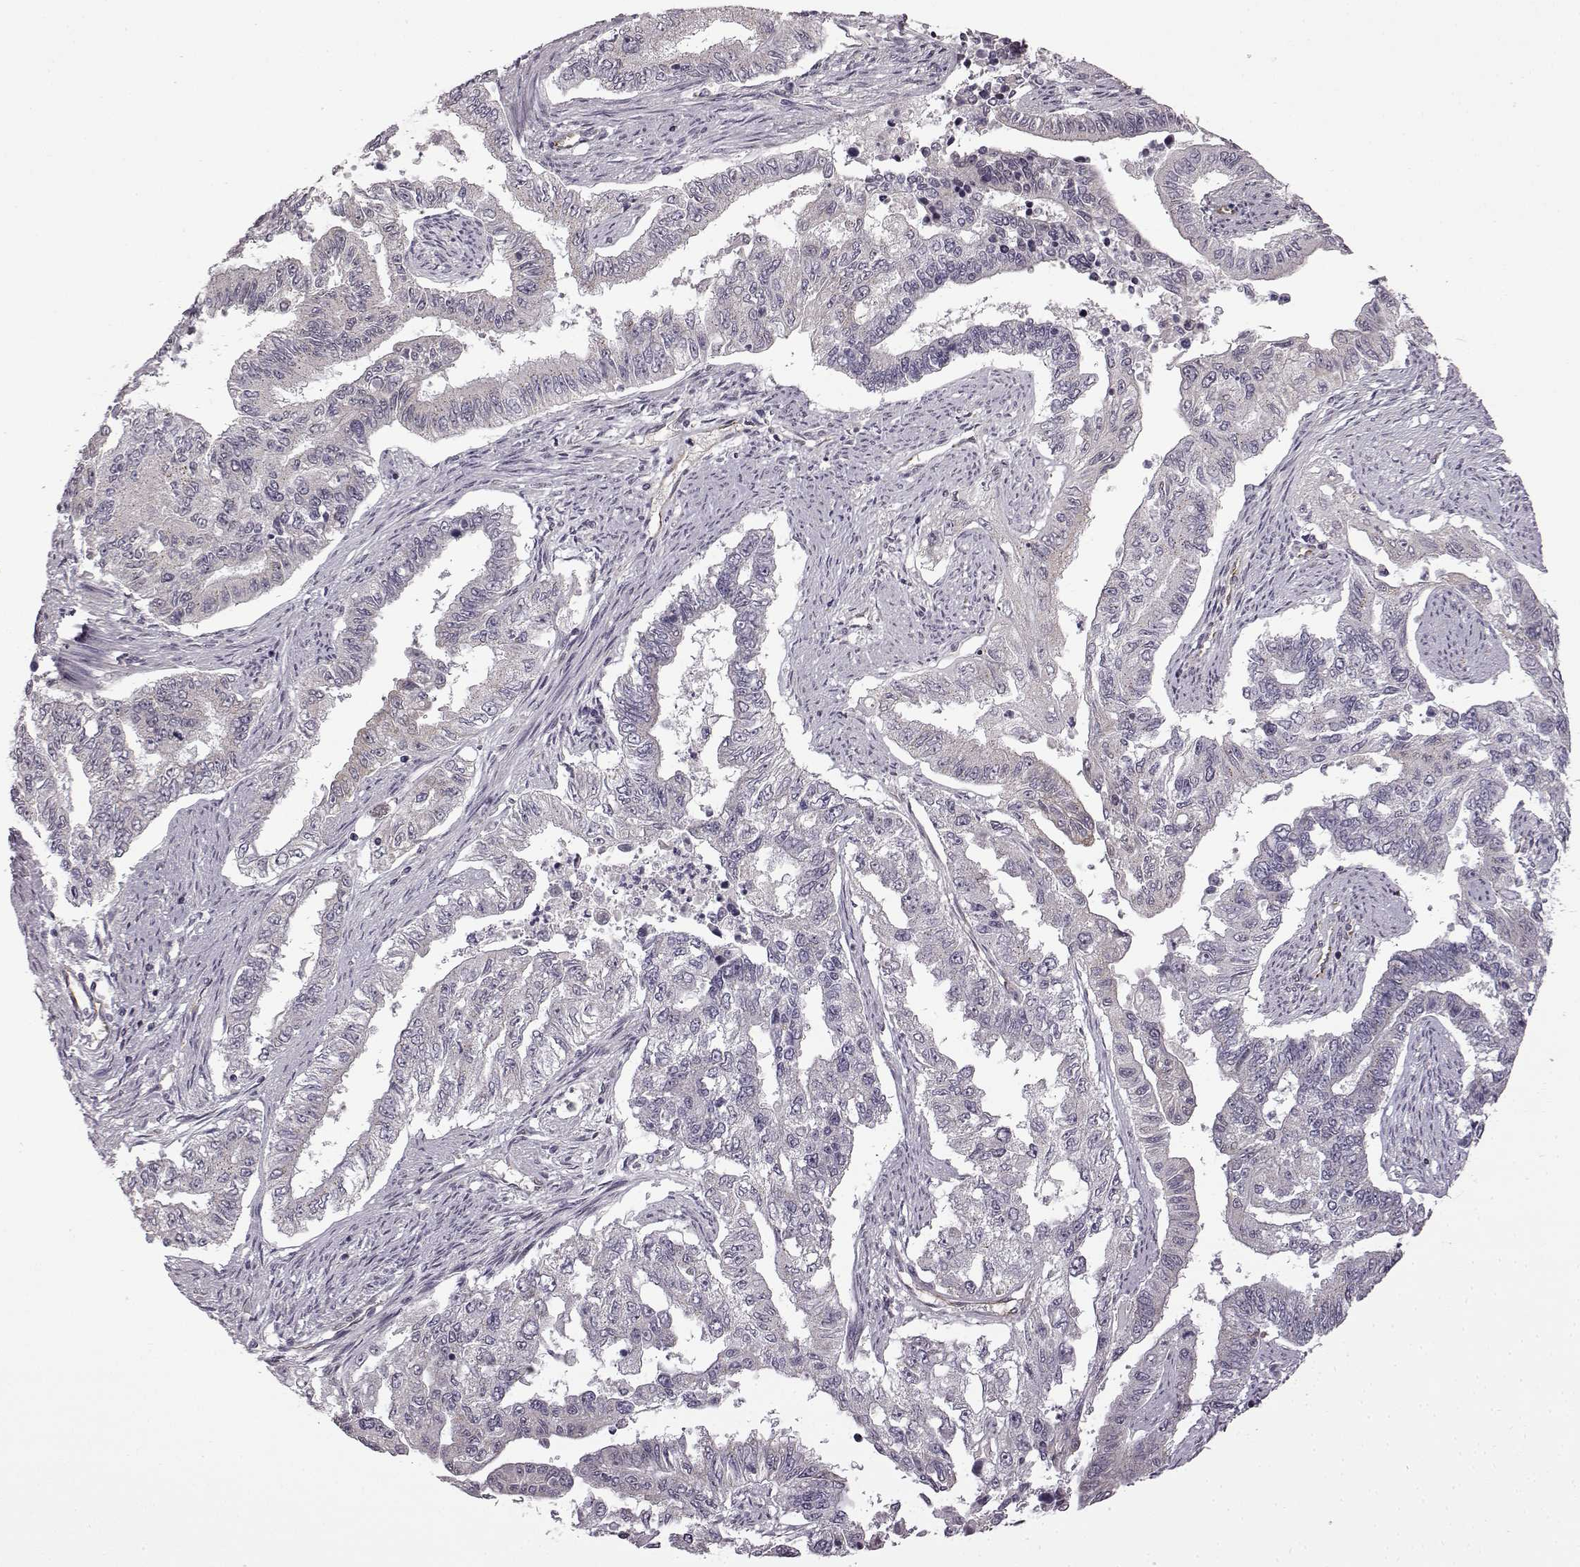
{"staining": {"intensity": "negative", "quantity": "none", "location": "none"}, "tissue": "endometrial cancer", "cell_type": "Tumor cells", "image_type": "cancer", "snomed": [{"axis": "morphology", "description": "Adenocarcinoma, NOS"}, {"axis": "topography", "description": "Uterus"}], "caption": "IHC micrograph of neoplastic tissue: endometrial adenocarcinoma stained with DAB (3,3'-diaminobenzidine) exhibits no significant protein positivity in tumor cells.", "gene": "B3GNT6", "patient": {"sex": "female", "age": 59}}